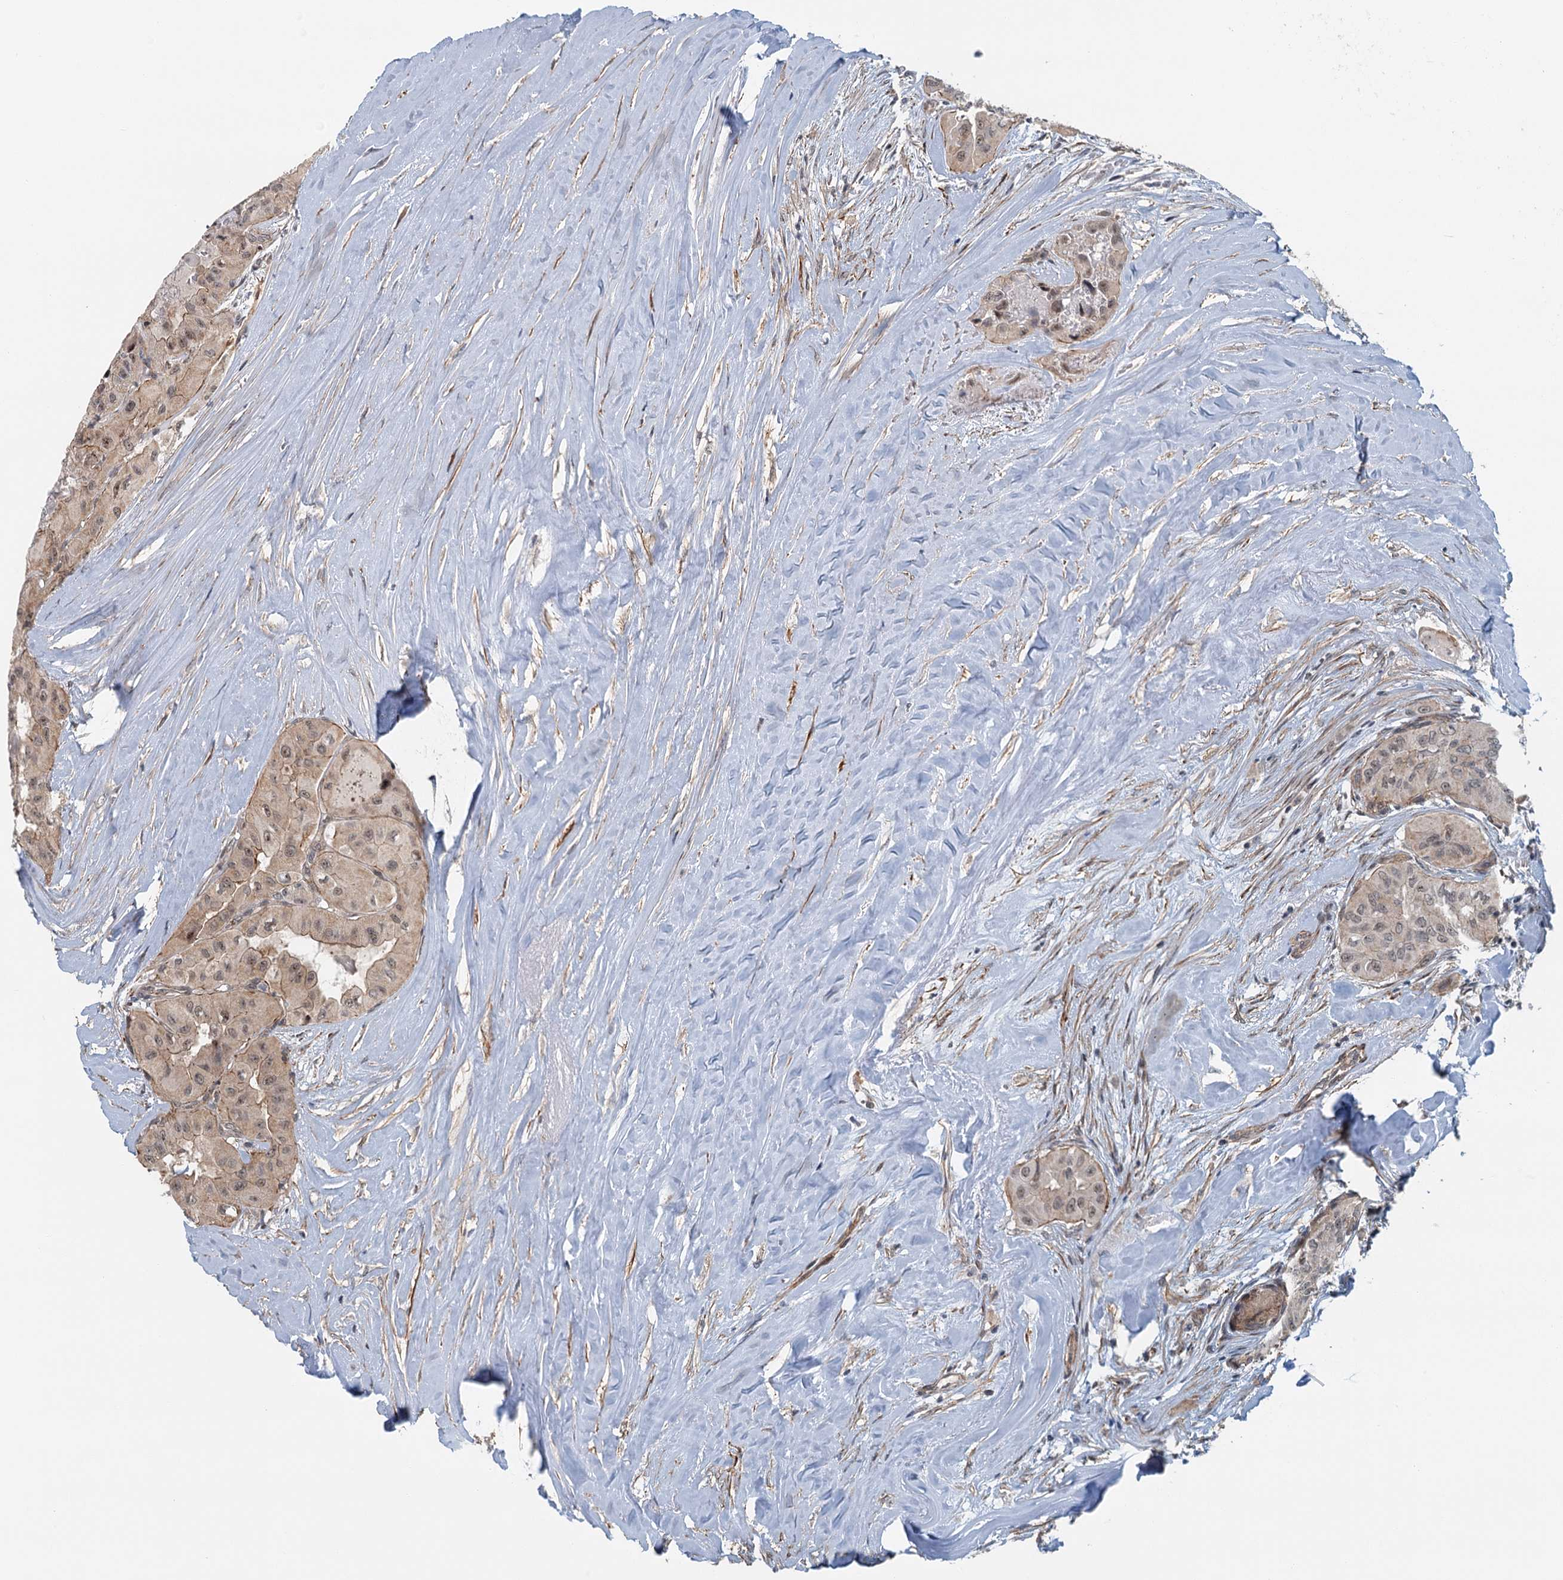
{"staining": {"intensity": "weak", "quantity": ">75%", "location": "cytoplasmic/membranous,nuclear"}, "tissue": "thyroid cancer", "cell_type": "Tumor cells", "image_type": "cancer", "snomed": [{"axis": "morphology", "description": "Papillary adenocarcinoma, NOS"}, {"axis": "topography", "description": "Thyroid gland"}], "caption": "Thyroid cancer stained with DAB IHC shows low levels of weak cytoplasmic/membranous and nuclear expression in approximately >75% of tumor cells.", "gene": "TAS2R42", "patient": {"sex": "female", "age": 59}}